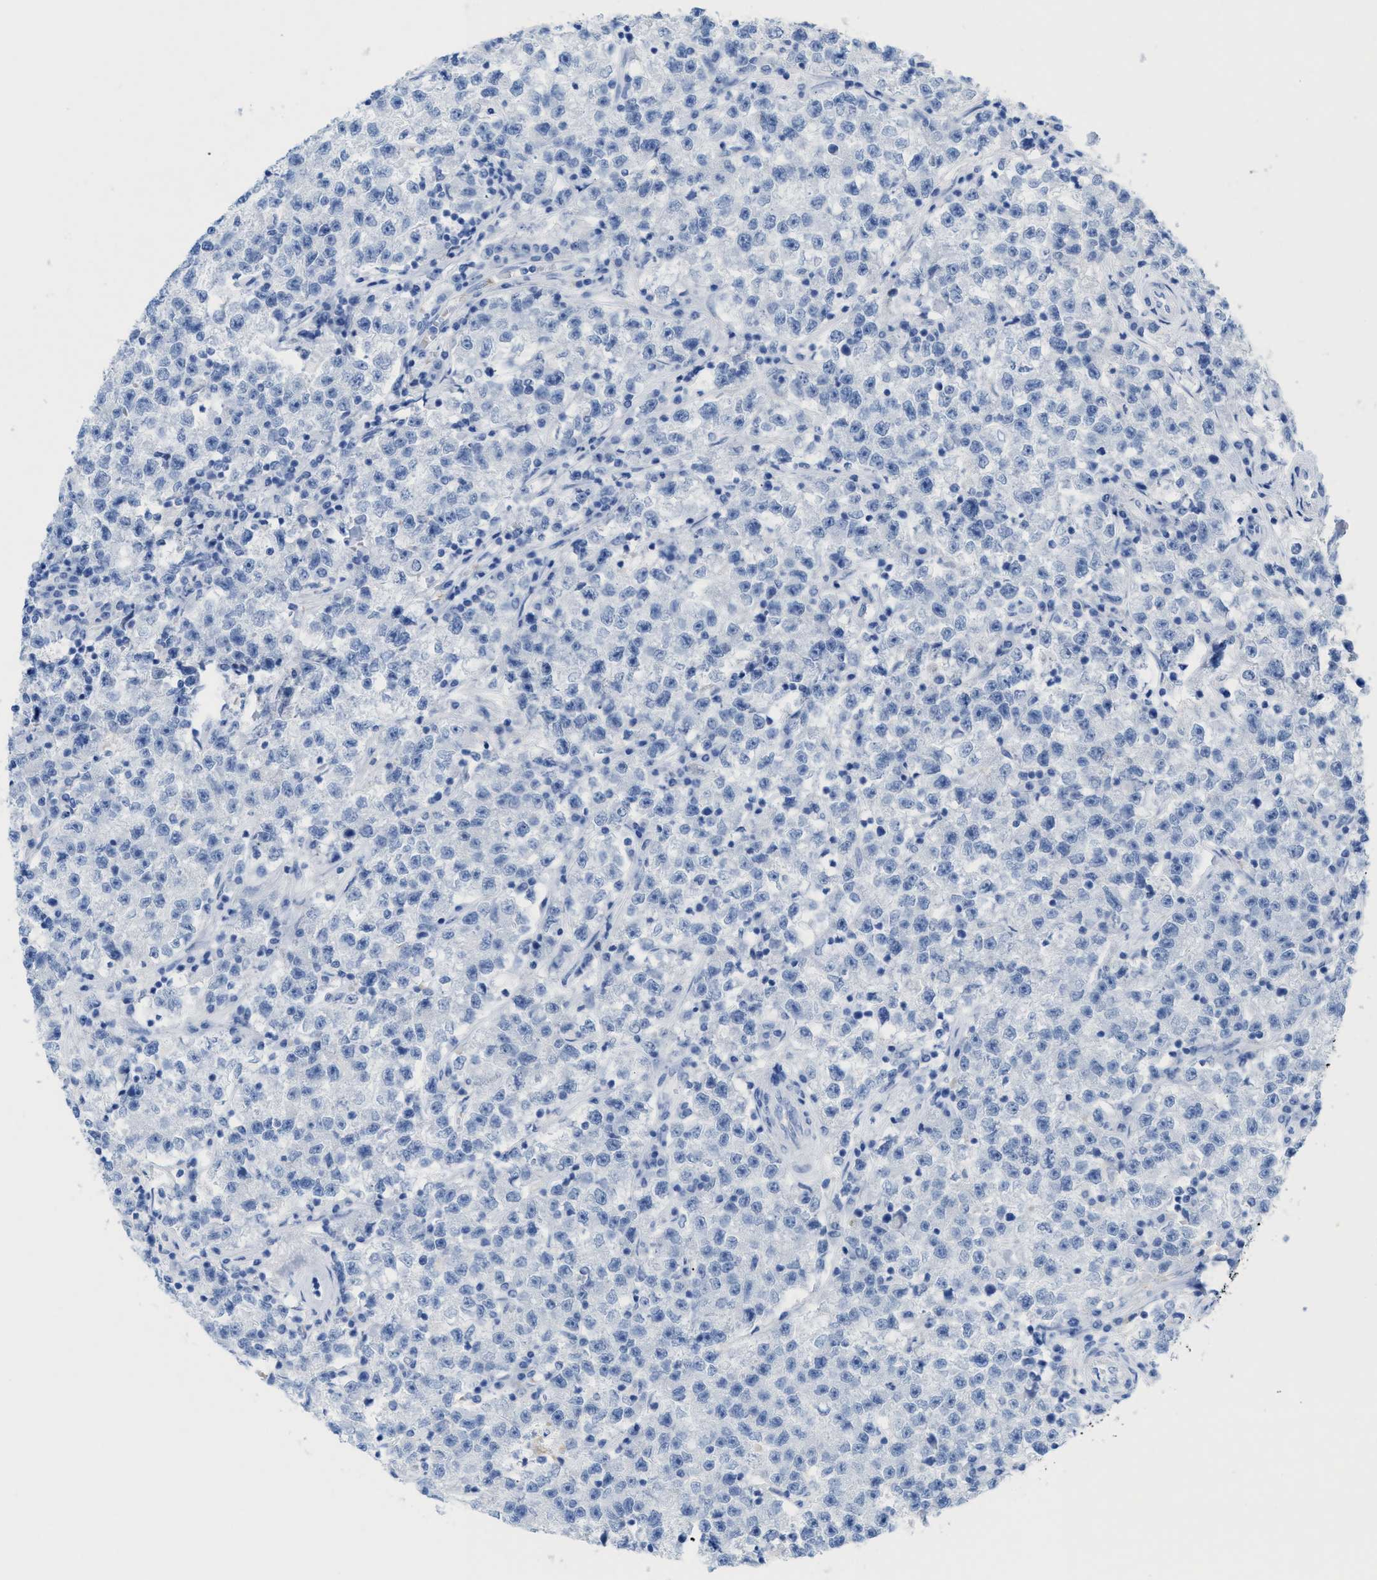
{"staining": {"intensity": "negative", "quantity": "none", "location": "none"}, "tissue": "testis cancer", "cell_type": "Tumor cells", "image_type": "cancer", "snomed": [{"axis": "morphology", "description": "Seminoma, NOS"}, {"axis": "topography", "description": "Testis"}], "caption": "Immunohistochemistry (IHC) image of neoplastic tissue: human testis cancer (seminoma) stained with DAB displays no significant protein staining in tumor cells.", "gene": "ANKFN1", "patient": {"sex": "male", "age": 22}}